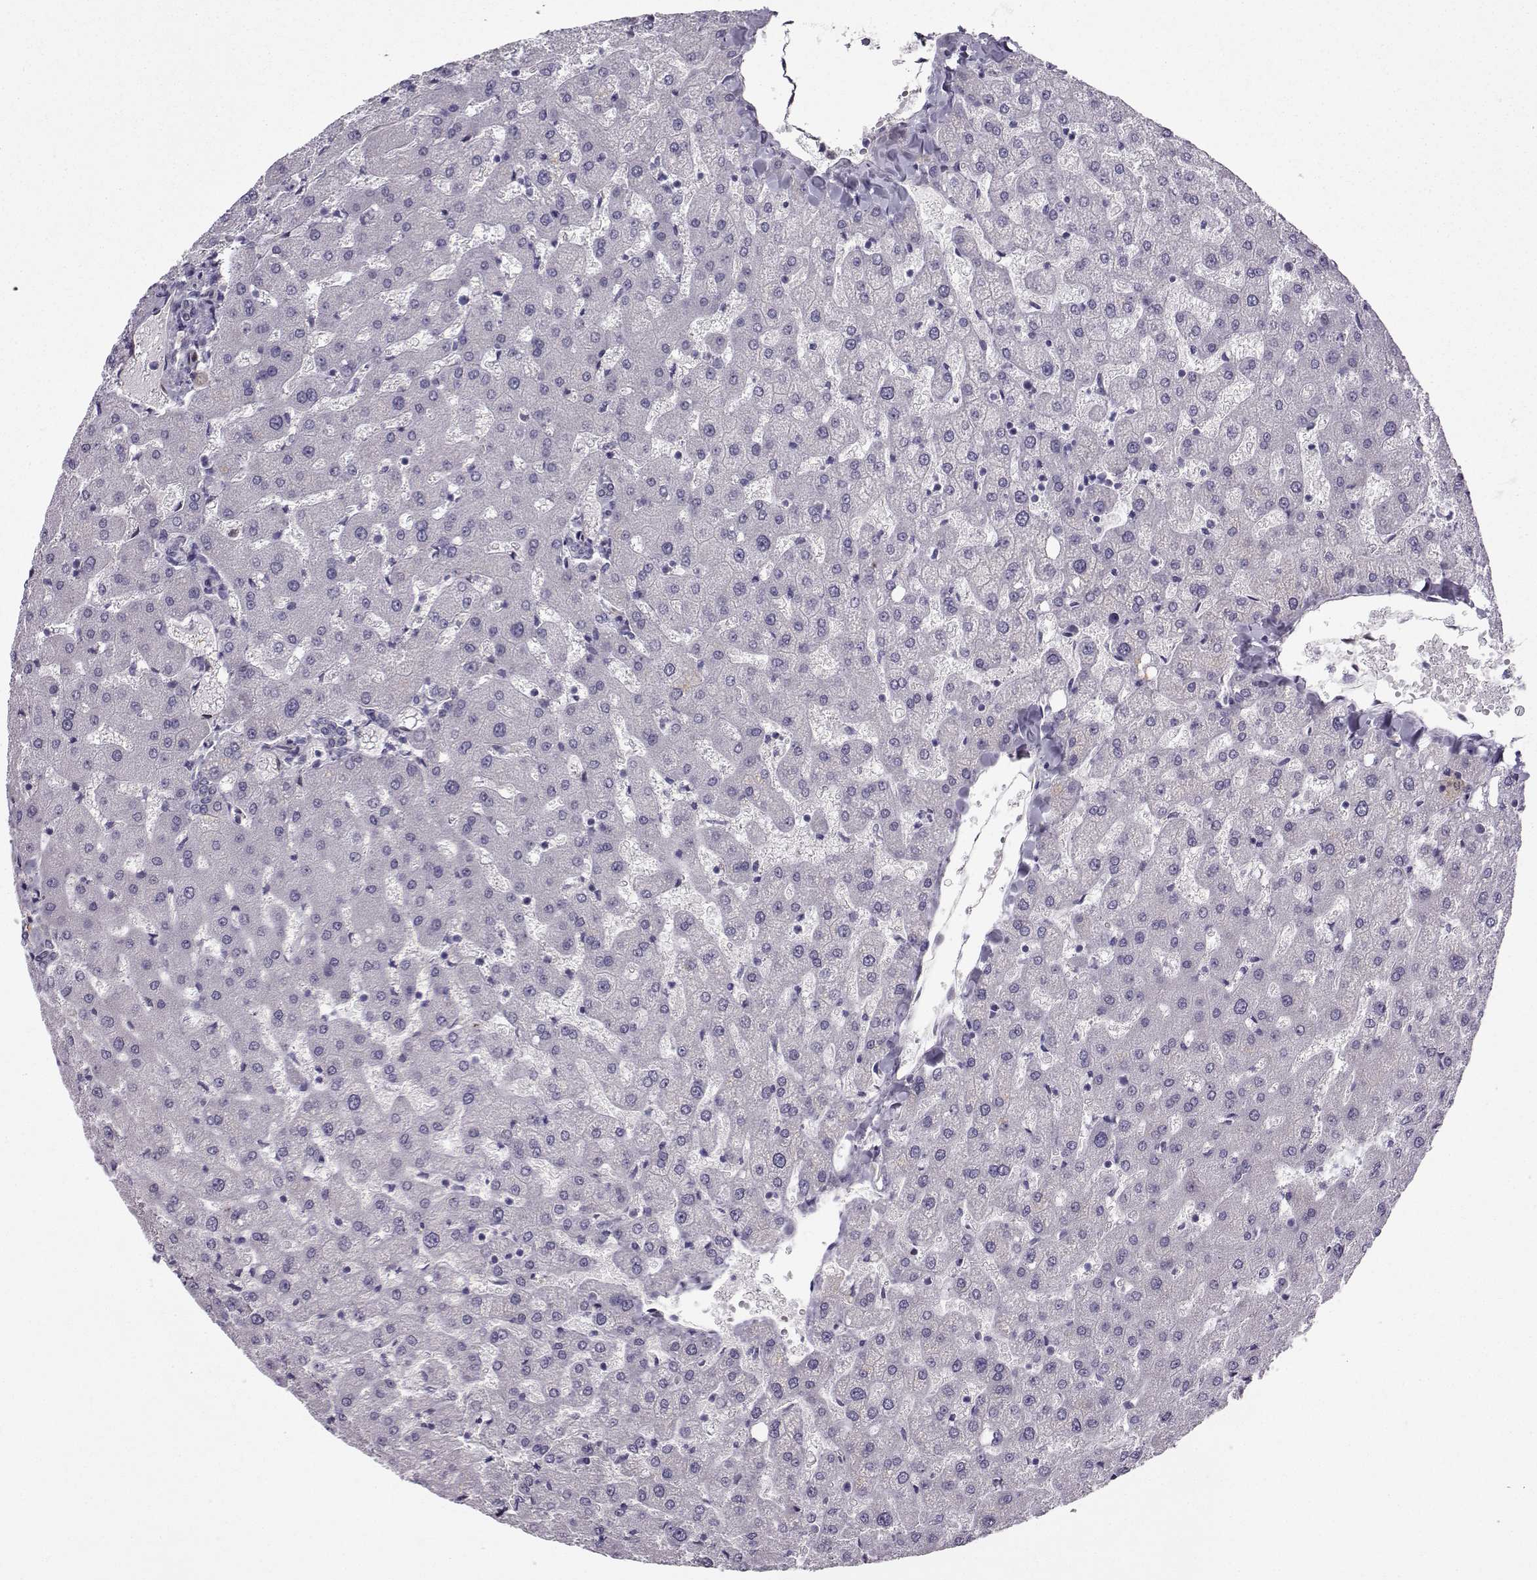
{"staining": {"intensity": "negative", "quantity": "none", "location": "none"}, "tissue": "liver", "cell_type": "Cholangiocytes", "image_type": "normal", "snomed": [{"axis": "morphology", "description": "Normal tissue, NOS"}, {"axis": "topography", "description": "Liver"}], "caption": "Immunohistochemistry photomicrograph of normal liver: liver stained with DAB (3,3'-diaminobenzidine) reveals no significant protein positivity in cholangiocytes.", "gene": "NQO1", "patient": {"sex": "female", "age": 50}}